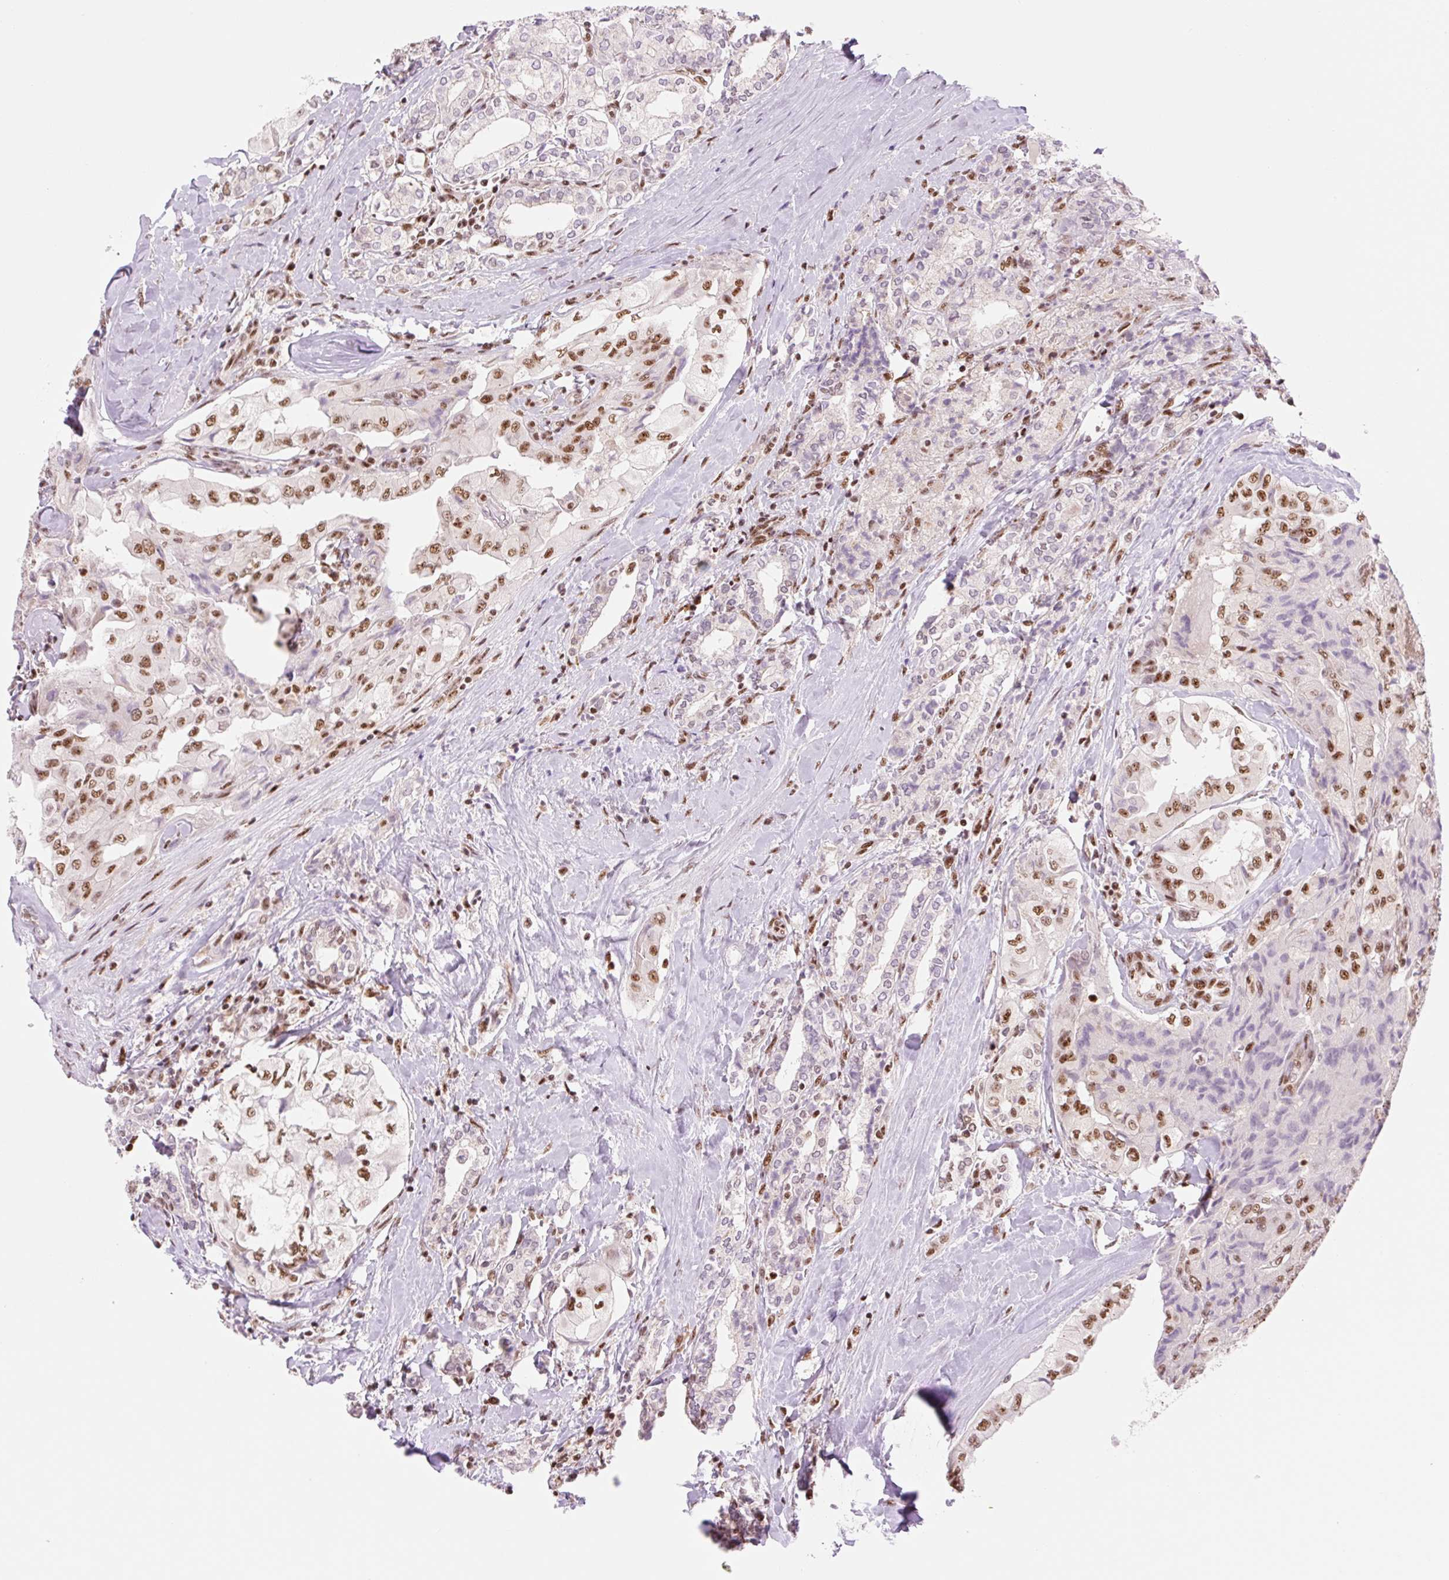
{"staining": {"intensity": "strong", "quantity": "25%-75%", "location": "nuclear"}, "tissue": "thyroid cancer", "cell_type": "Tumor cells", "image_type": "cancer", "snomed": [{"axis": "morphology", "description": "Normal tissue, NOS"}, {"axis": "morphology", "description": "Papillary adenocarcinoma, NOS"}, {"axis": "topography", "description": "Thyroid gland"}], "caption": "An image showing strong nuclear staining in about 25%-75% of tumor cells in thyroid papillary adenocarcinoma, as visualized by brown immunohistochemical staining.", "gene": "PRDM11", "patient": {"sex": "female", "age": 59}}